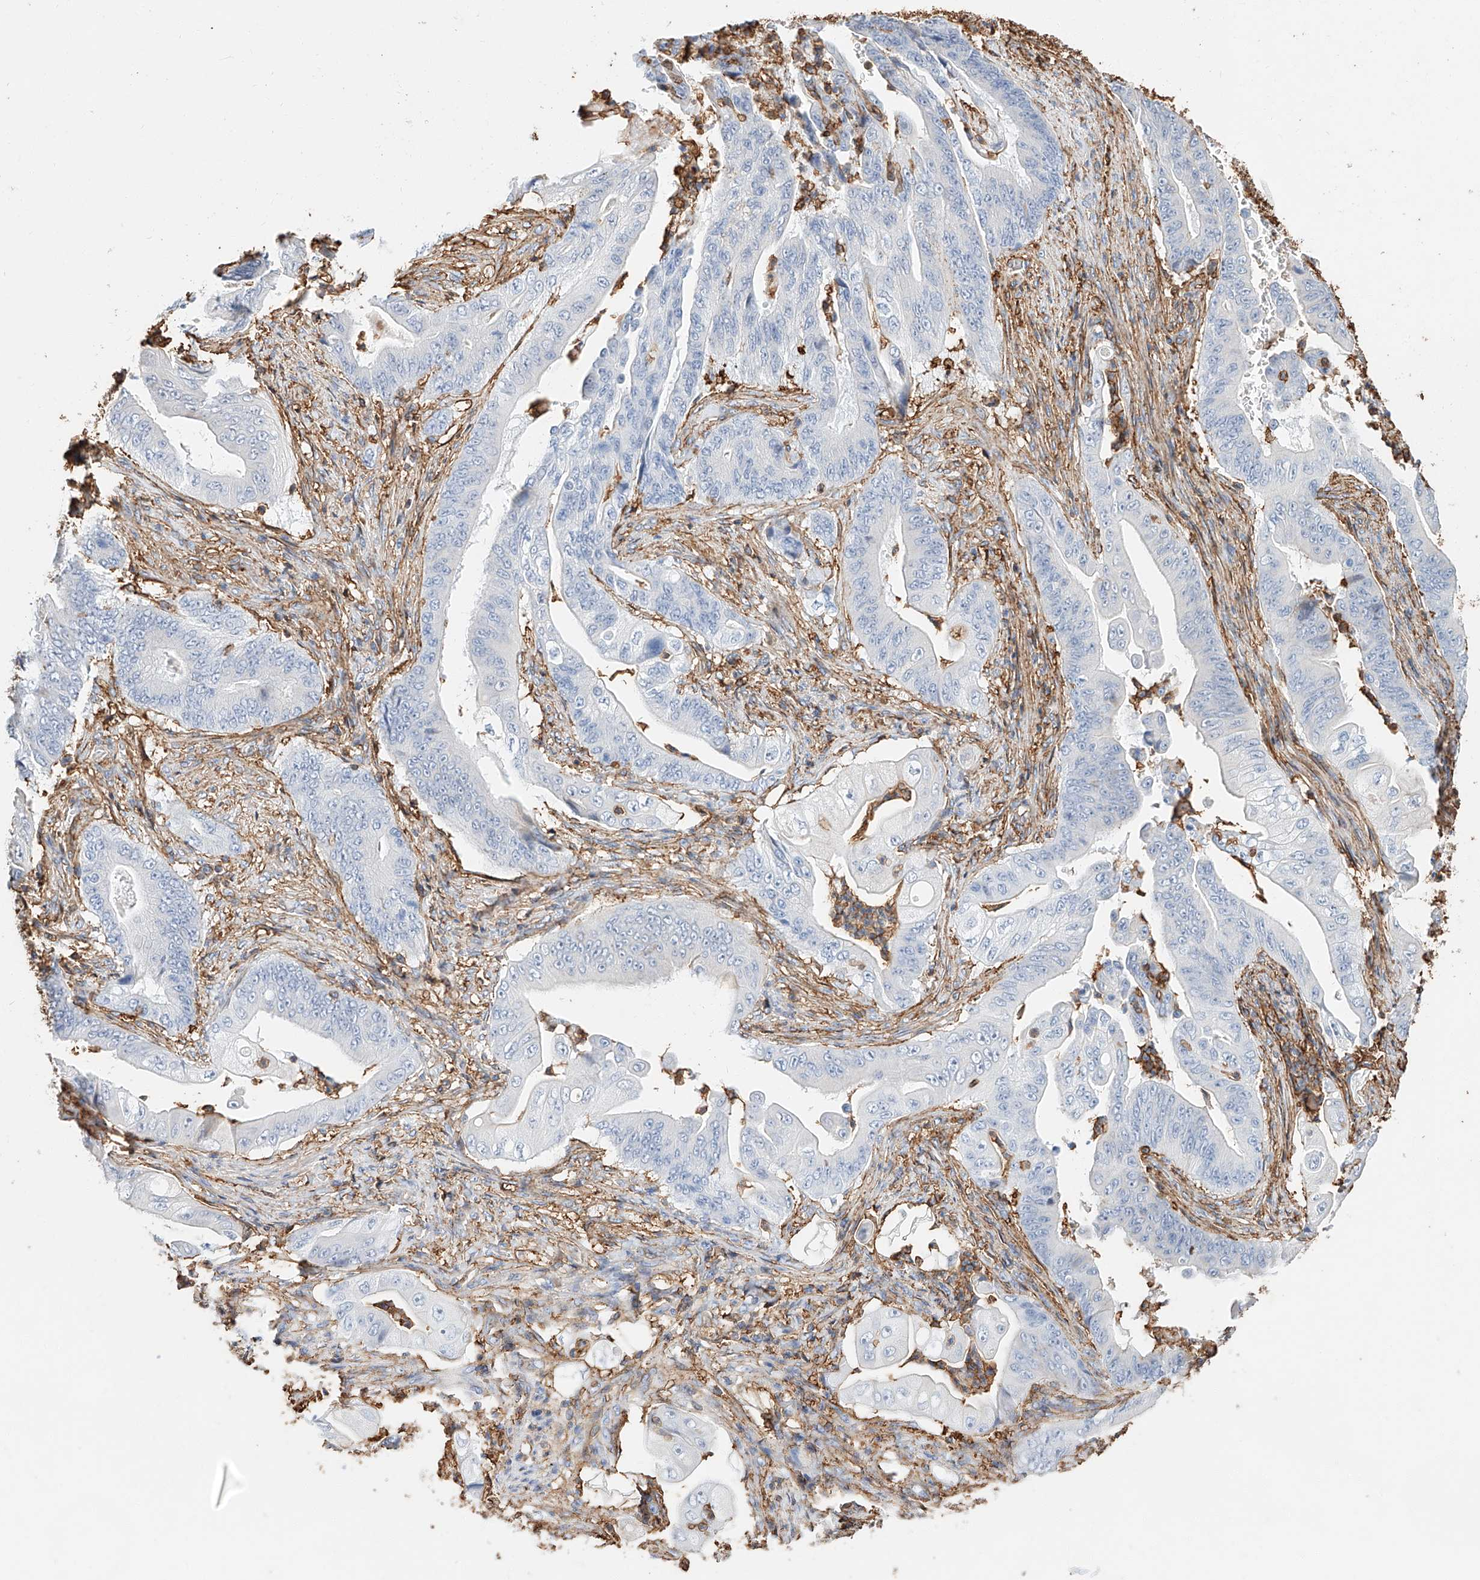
{"staining": {"intensity": "negative", "quantity": "none", "location": "none"}, "tissue": "stomach cancer", "cell_type": "Tumor cells", "image_type": "cancer", "snomed": [{"axis": "morphology", "description": "Adenocarcinoma, NOS"}, {"axis": "topography", "description": "Stomach"}], "caption": "Immunohistochemical staining of adenocarcinoma (stomach) shows no significant staining in tumor cells. (DAB immunohistochemistry visualized using brightfield microscopy, high magnification).", "gene": "WFS1", "patient": {"sex": "female", "age": 73}}